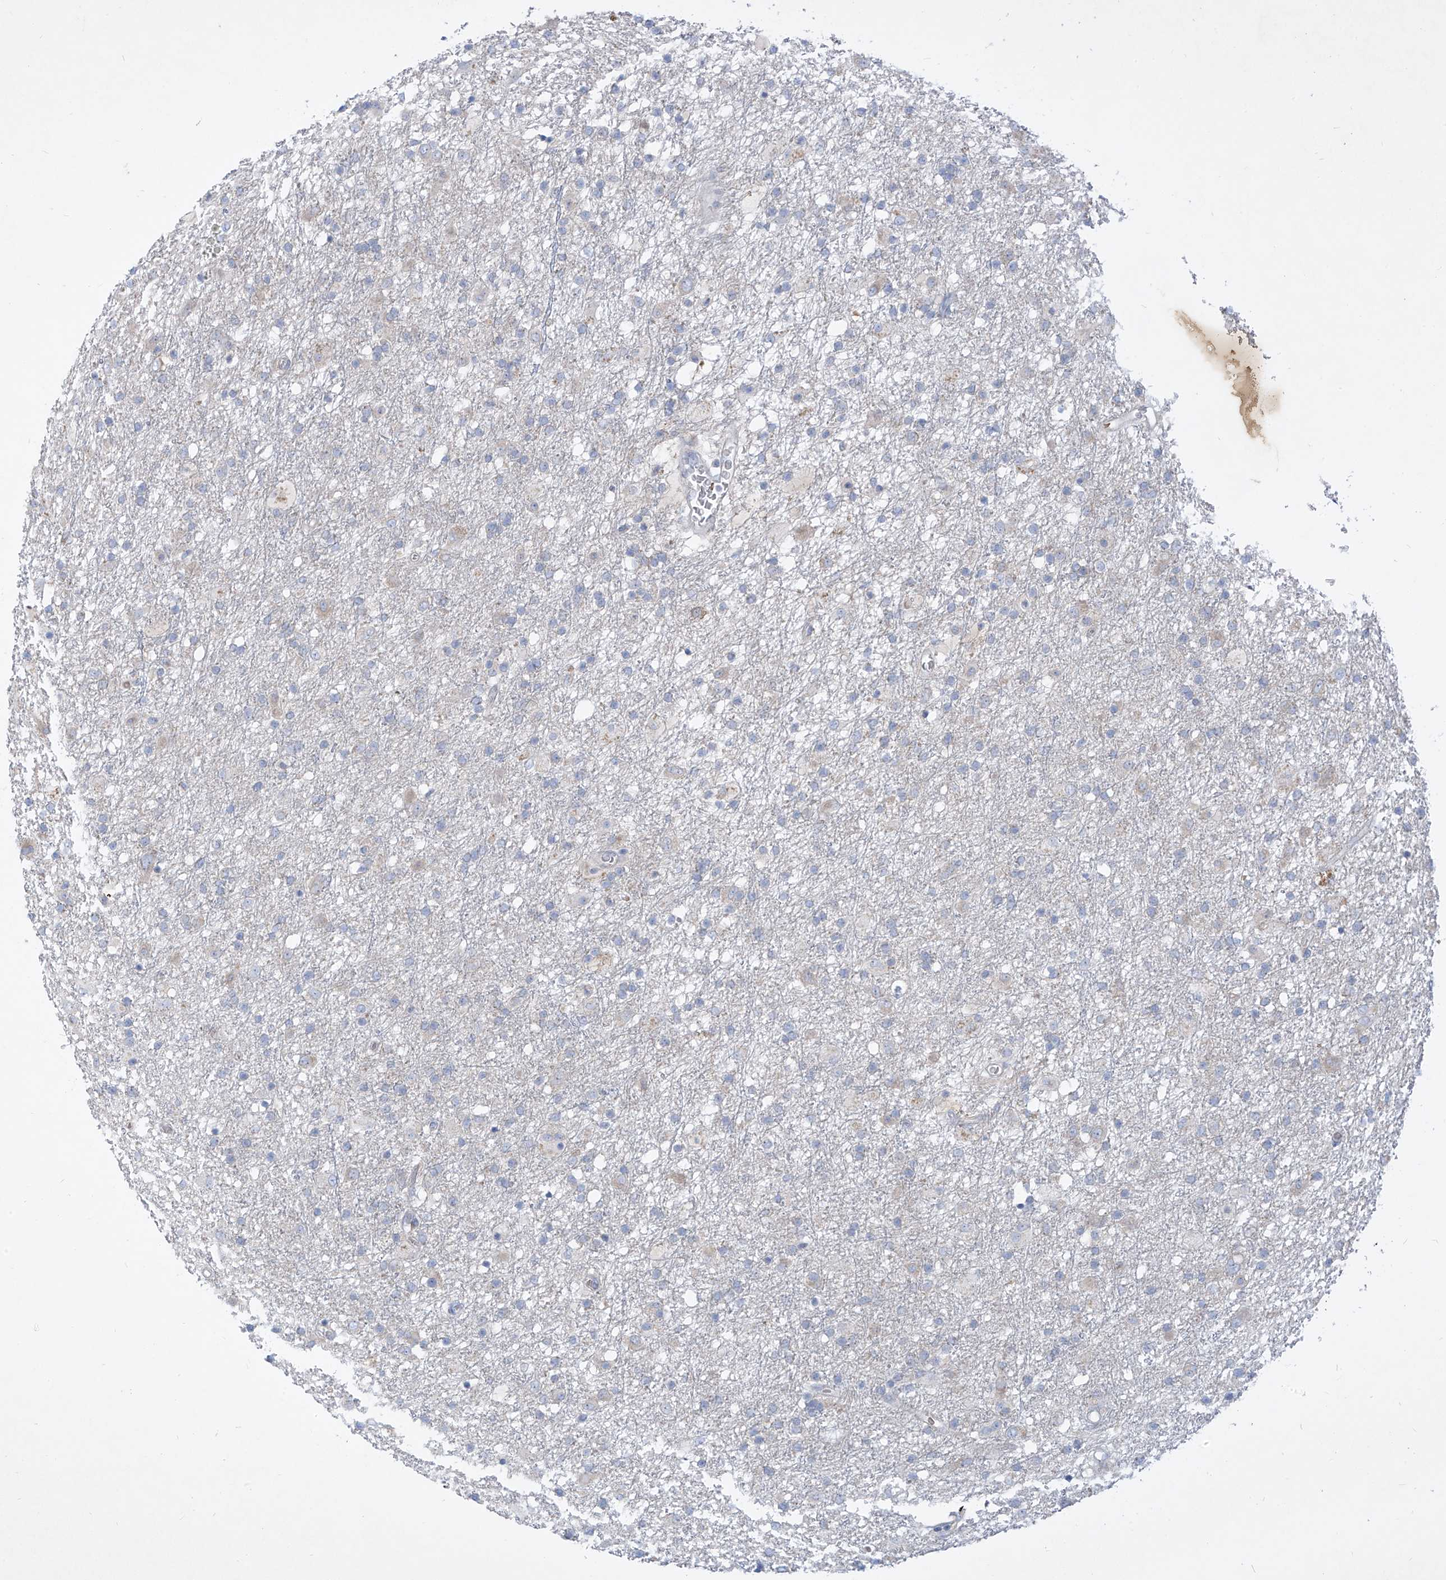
{"staining": {"intensity": "negative", "quantity": "none", "location": "none"}, "tissue": "glioma", "cell_type": "Tumor cells", "image_type": "cancer", "snomed": [{"axis": "morphology", "description": "Glioma, malignant, Low grade"}, {"axis": "topography", "description": "Brain"}], "caption": "Immunohistochemistry (IHC) image of malignant glioma (low-grade) stained for a protein (brown), which reveals no positivity in tumor cells.", "gene": "DGKQ", "patient": {"sex": "male", "age": 65}}